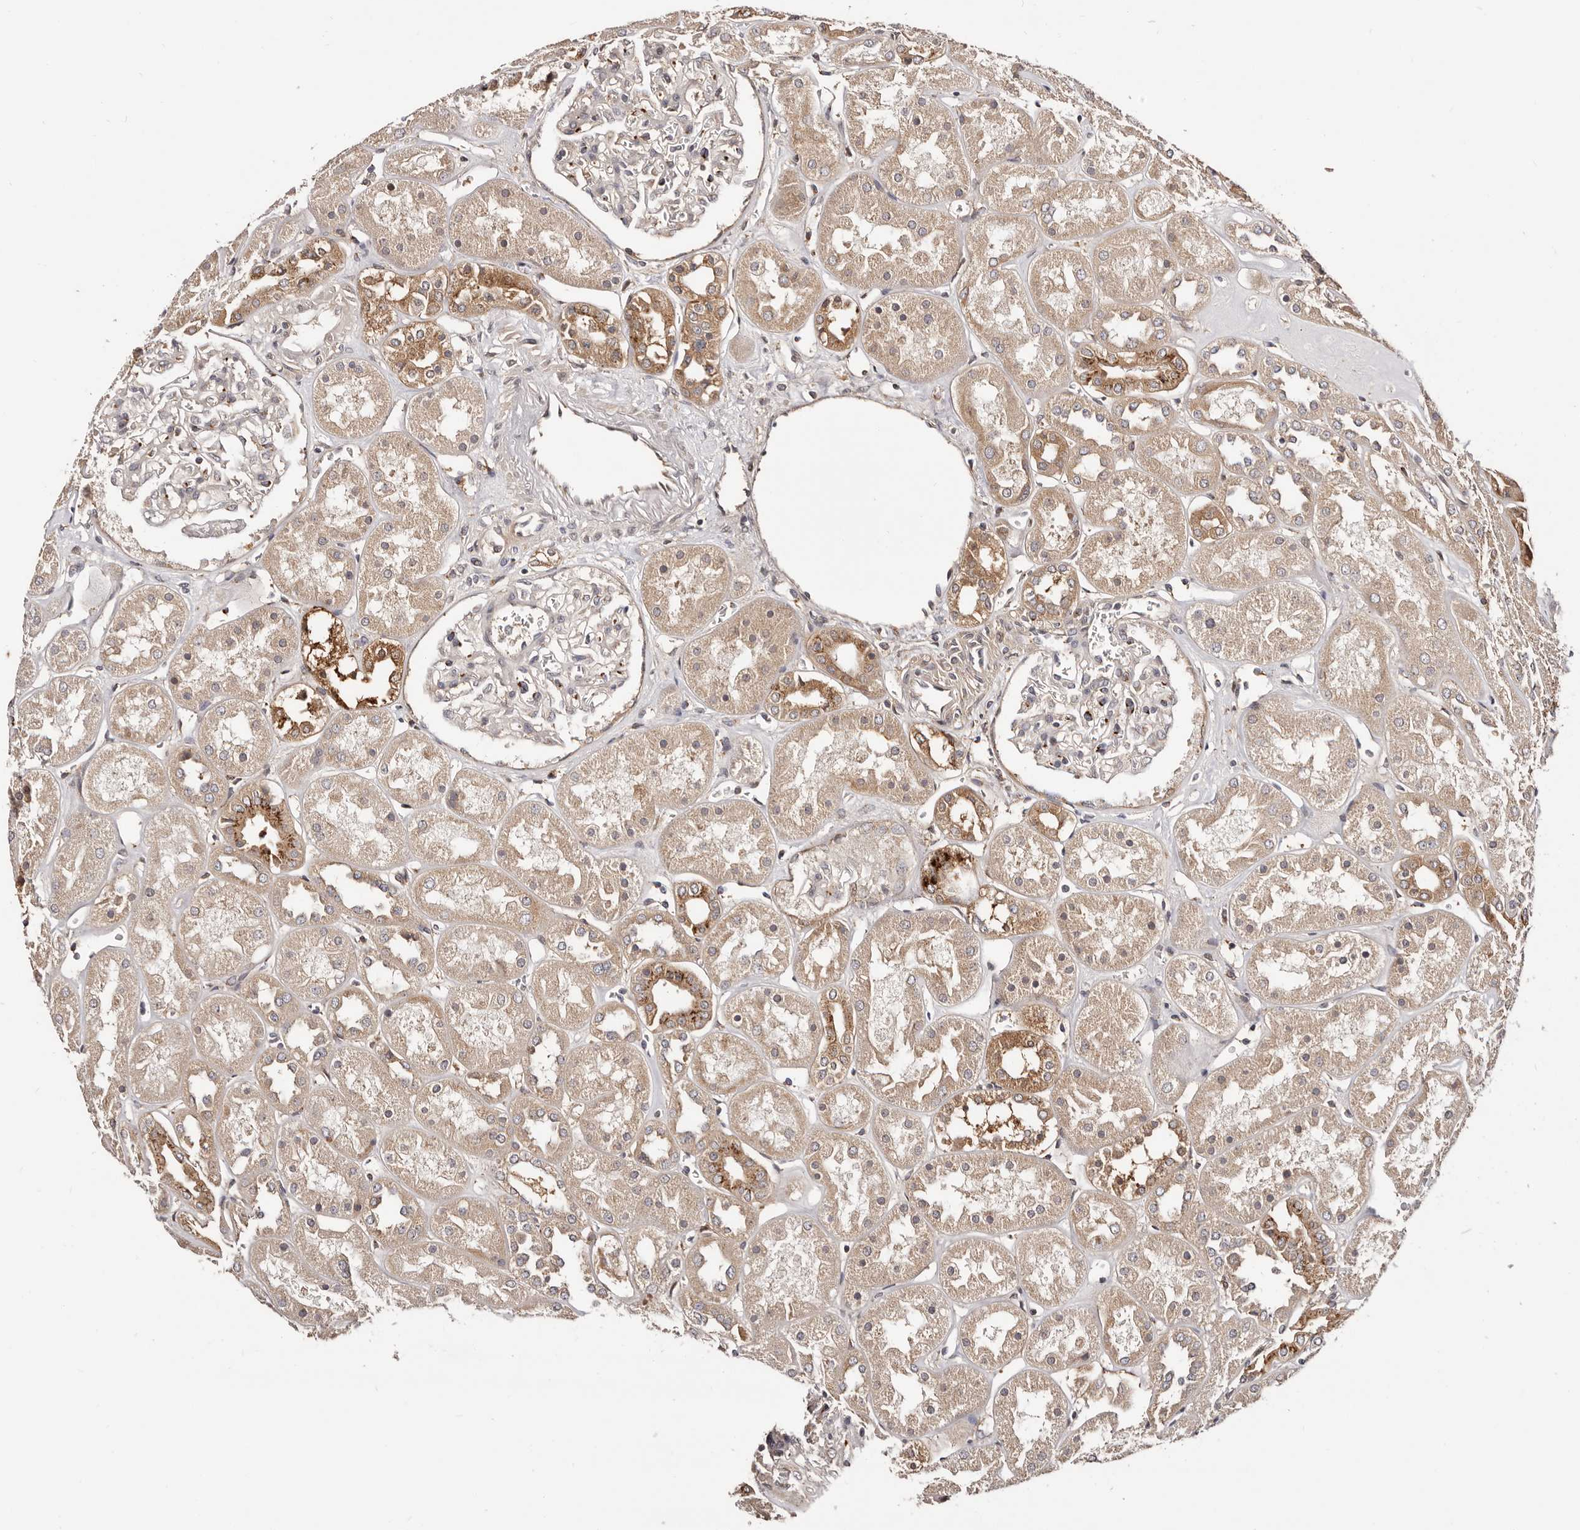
{"staining": {"intensity": "moderate", "quantity": "25%-75%", "location": "cytoplasmic/membranous"}, "tissue": "kidney", "cell_type": "Cells in glomeruli", "image_type": "normal", "snomed": [{"axis": "morphology", "description": "Normal tissue, NOS"}, {"axis": "topography", "description": "Kidney"}], "caption": "An IHC image of normal tissue is shown. Protein staining in brown labels moderate cytoplasmic/membranous positivity in kidney within cells in glomeruli. The protein of interest is shown in brown color, while the nuclei are stained blue.", "gene": "DACT2", "patient": {"sex": "male", "age": 70}}